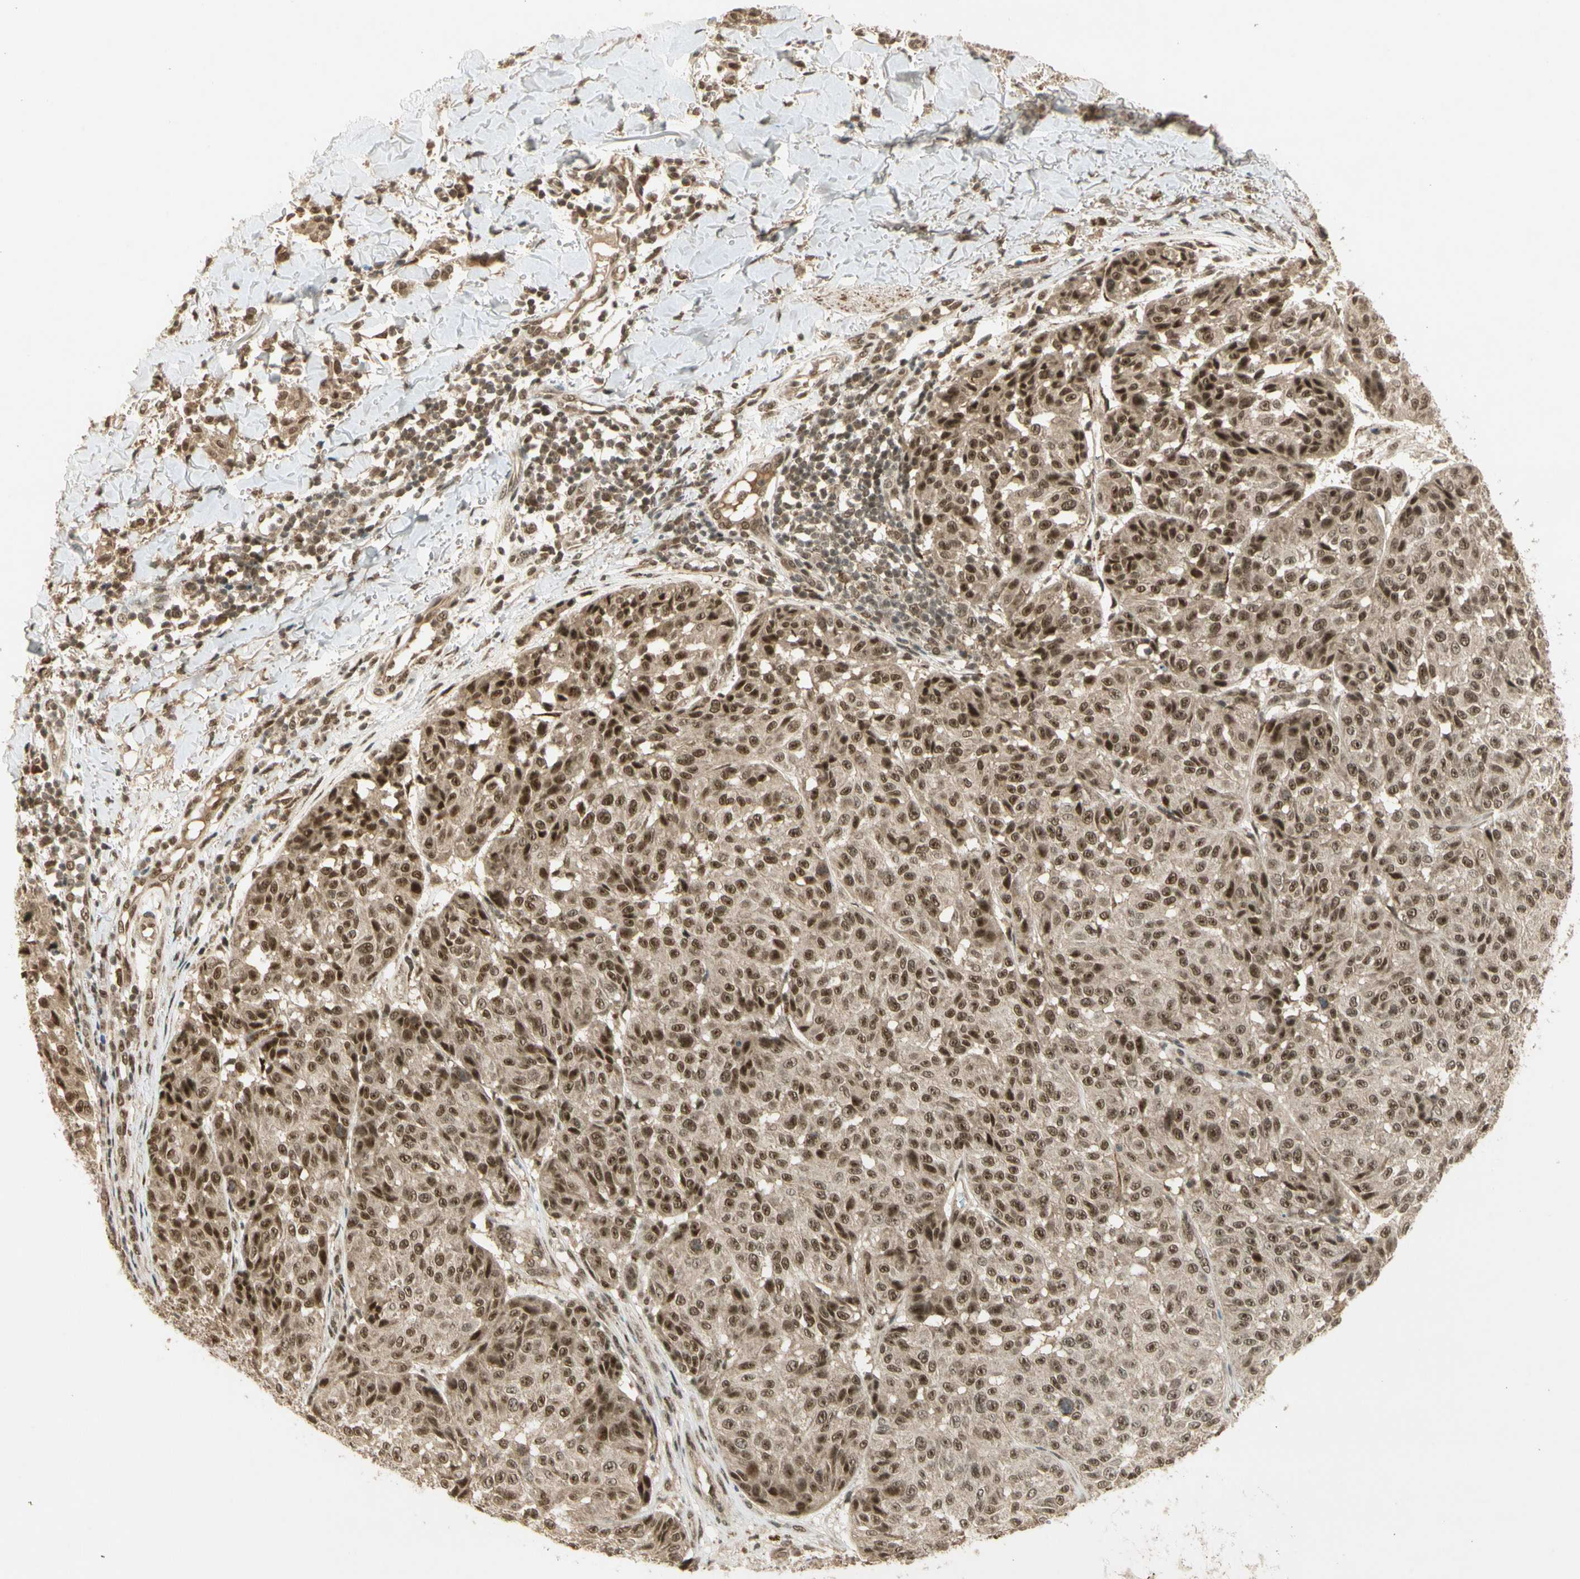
{"staining": {"intensity": "moderate", "quantity": ">75%", "location": "cytoplasmic/membranous,nuclear"}, "tissue": "melanoma", "cell_type": "Tumor cells", "image_type": "cancer", "snomed": [{"axis": "morphology", "description": "Malignant melanoma, NOS"}, {"axis": "topography", "description": "Skin"}], "caption": "Malignant melanoma tissue displays moderate cytoplasmic/membranous and nuclear staining in approximately >75% of tumor cells, visualized by immunohistochemistry.", "gene": "ZNF135", "patient": {"sex": "female", "age": 46}}